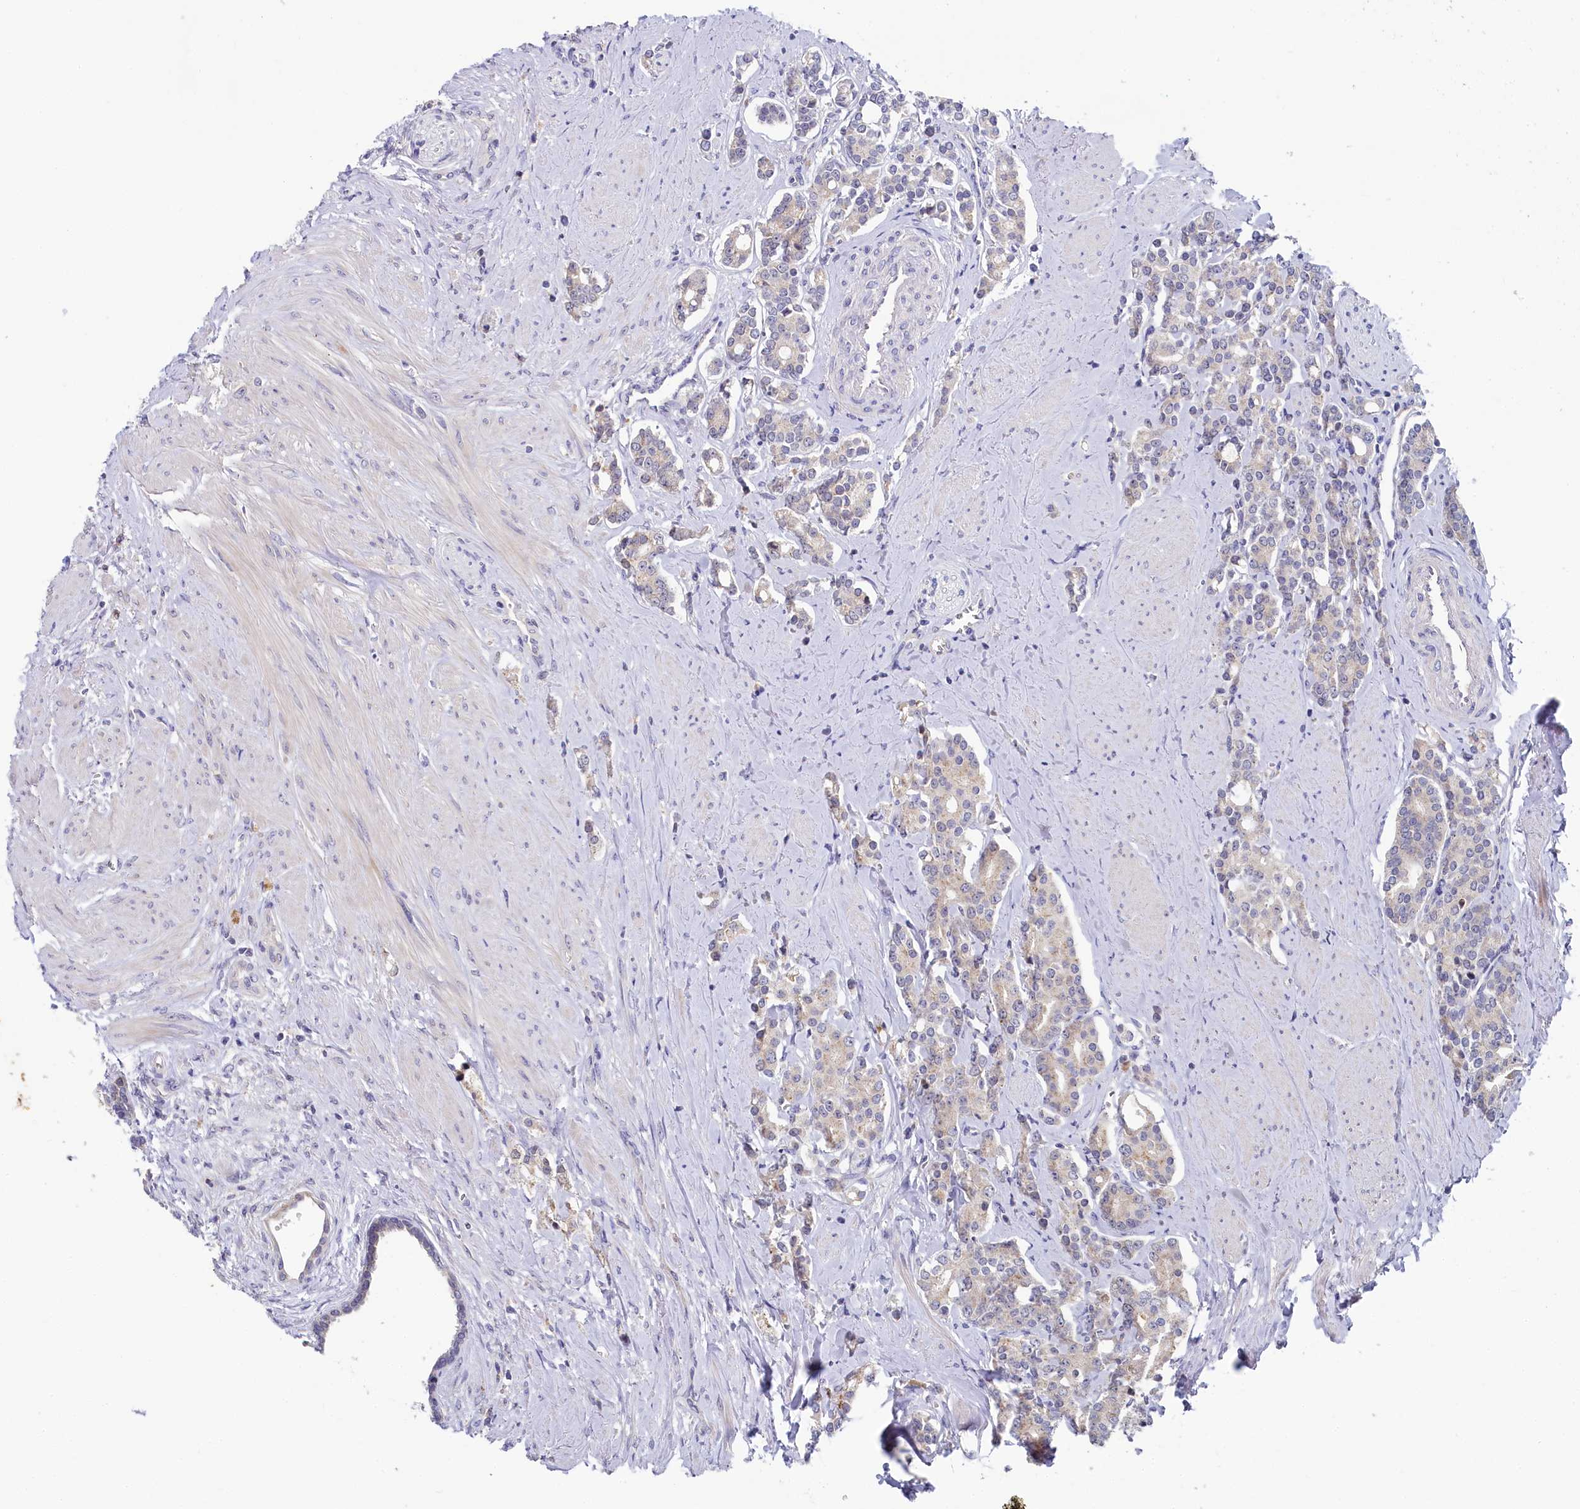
{"staining": {"intensity": "weak", "quantity": "<25%", "location": "cytoplasmic/membranous"}, "tissue": "prostate cancer", "cell_type": "Tumor cells", "image_type": "cancer", "snomed": [{"axis": "morphology", "description": "Adenocarcinoma, High grade"}, {"axis": "topography", "description": "Prostate"}], "caption": "The immunohistochemistry histopathology image has no significant positivity in tumor cells of prostate cancer (adenocarcinoma (high-grade)) tissue.", "gene": "SPINK9", "patient": {"sex": "male", "age": 62}}